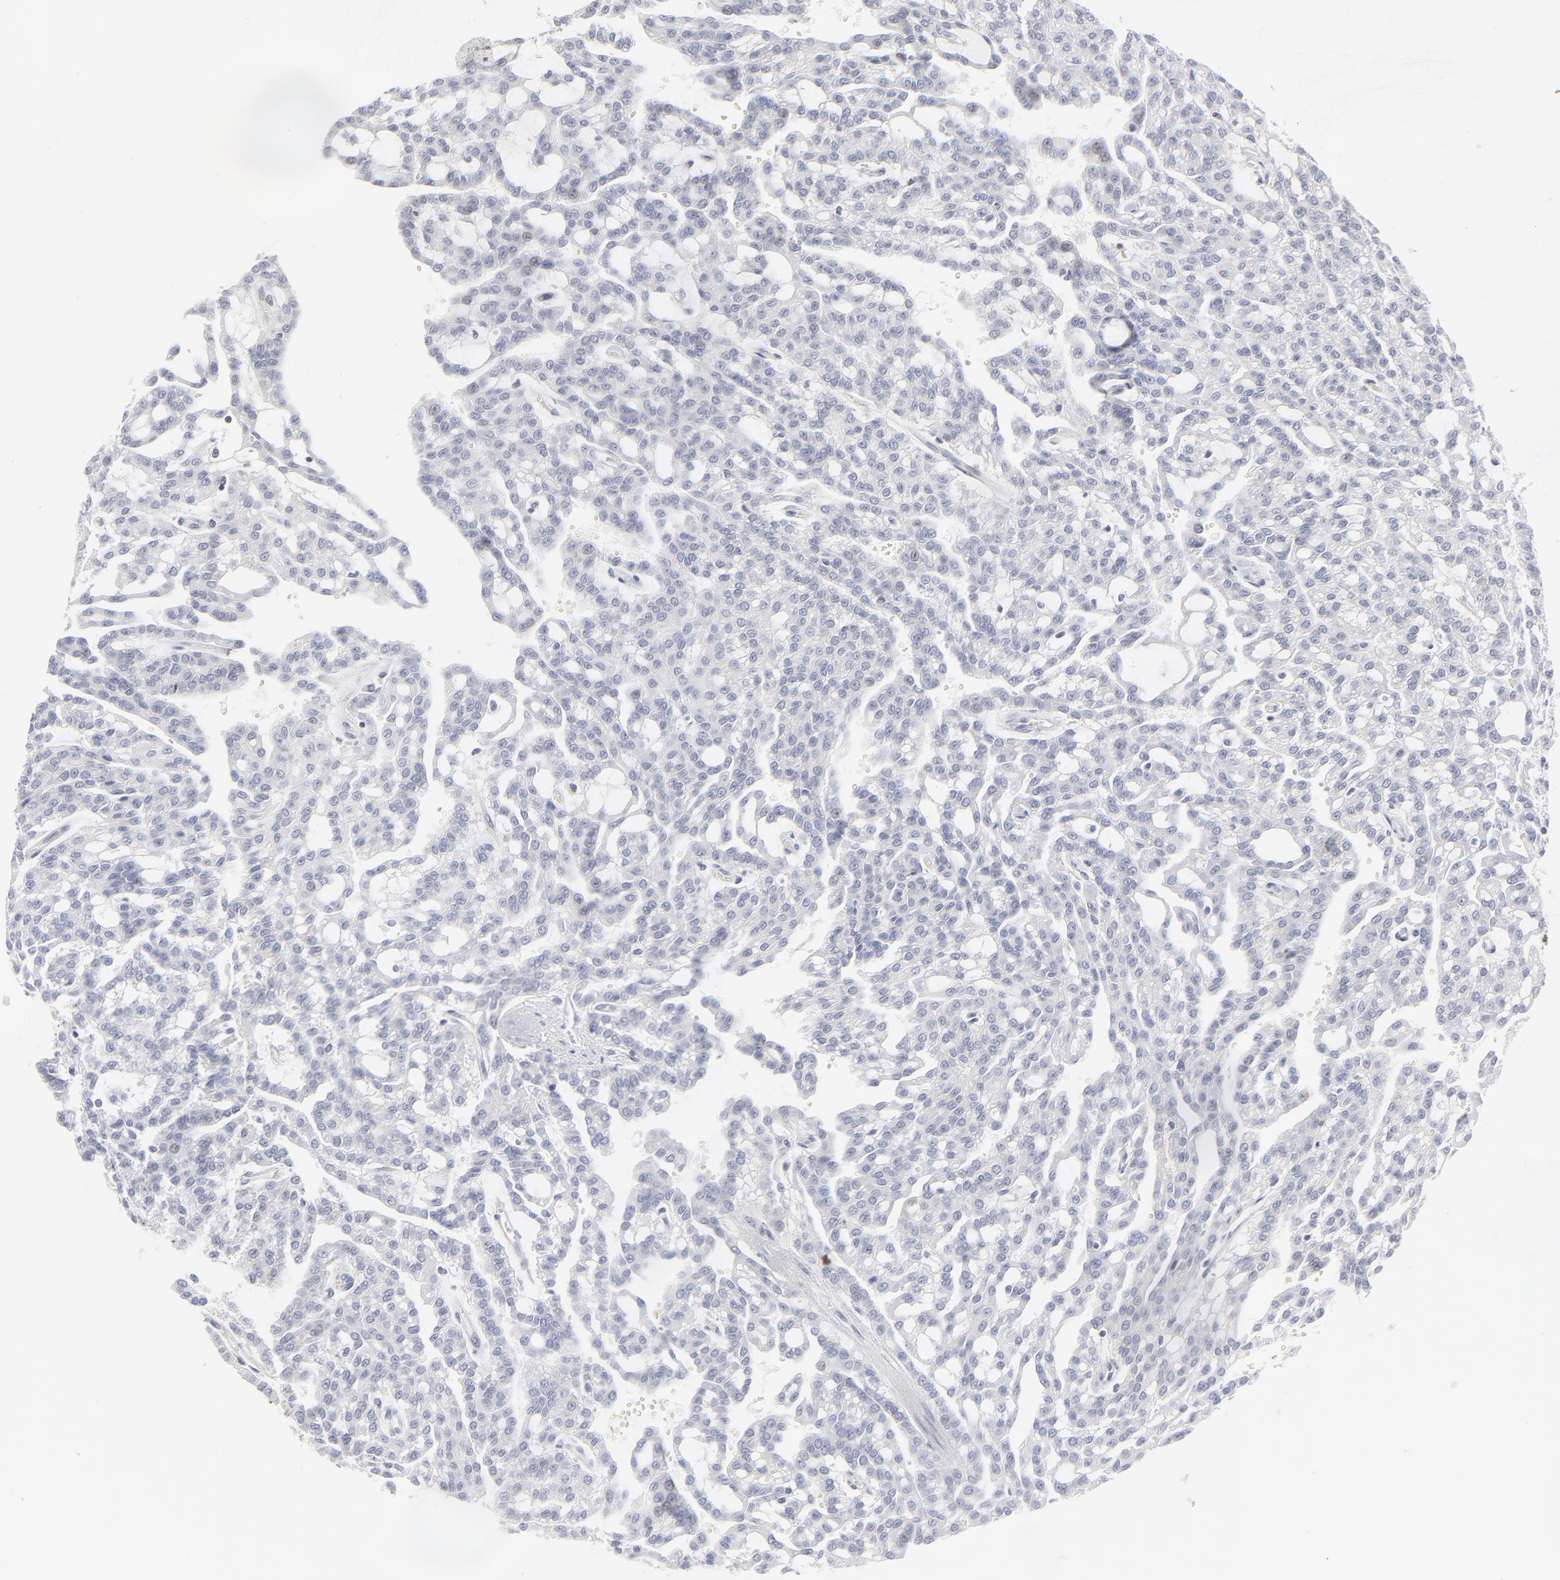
{"staining": {"intensity": "negative", "quantity": "none", "location": "none"}, "tissue": "renal cancer", "cell_type": "Tumor cells", "image_type": "cancer", "snomed": [{"axis": "morphology", "description": "Adenocarcinoma, NOS"}, {"axis": "topography", "description": "Kidney"}], "caption": "Tumor cells show no significant protein positivity in adenocarcinoma (renal).", "gene": "AURKA", "patient": {"sex": "male", "age": 63}}